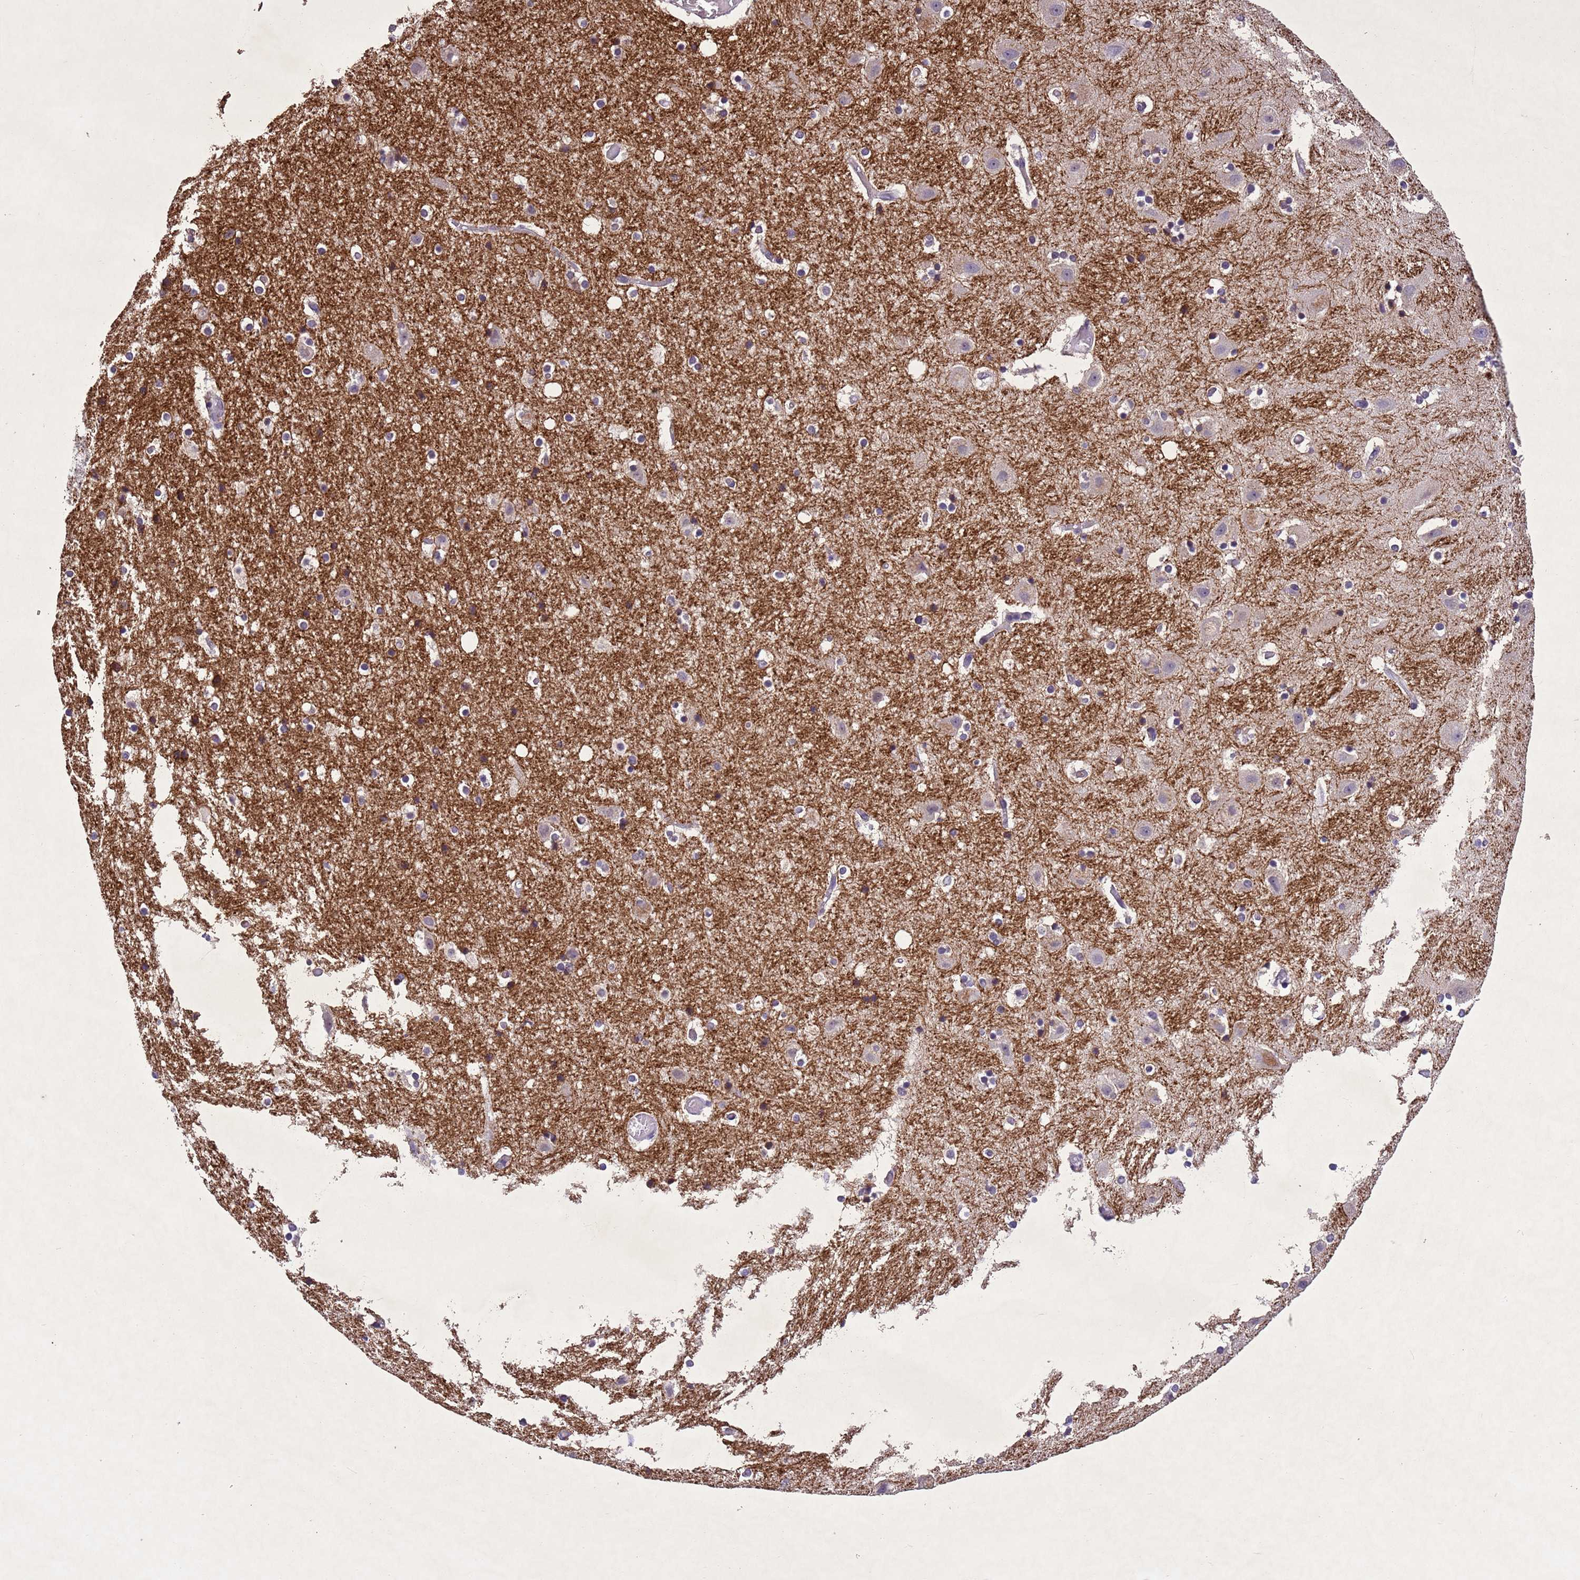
{"staining": {"intensity": "moderate", "quantity": "<25%", "location": "cytoplasmic/membranous"}, "tissue": "hippocampus", "cell_type": "Glial cells", "image_type": "normal", "snomed": [{"axis": "morphology", "description": "Normal tissue, NOS"}, {"axis": "topography", "description": "Hippocampus"}], "caption": "Immunohistochemistry (IHC) (DAB) staining of normal human hippocampus reveals moderate cytoplasmic/membranous protein expression in approximately <25% of glial cells.", "gene": "NLRP11", "patient": {"sex": "female", "age": 52}}